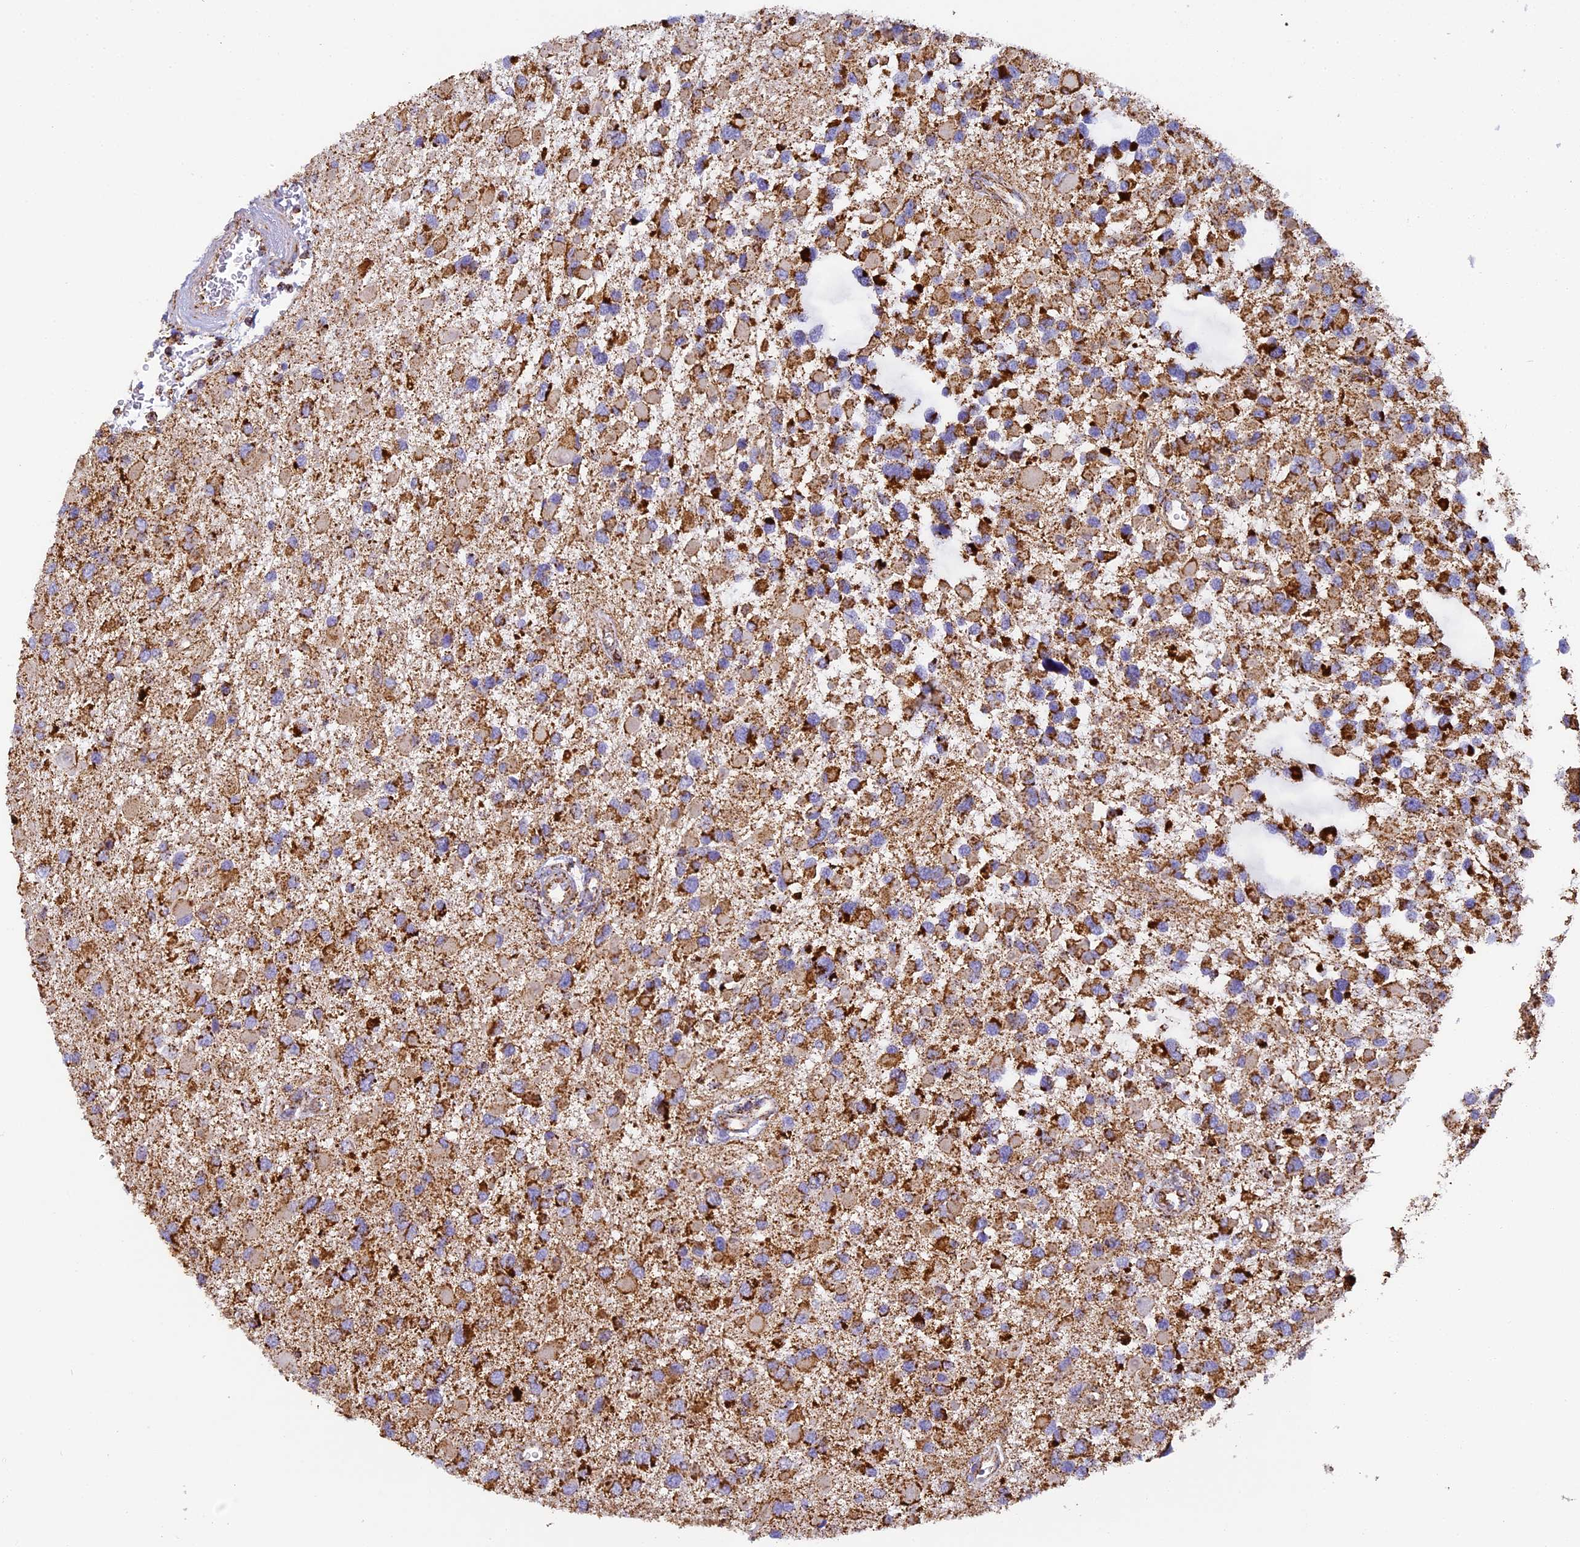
{"staining": {"intensity": "strong", "quantity": ">75%", "location": "cytoplasmic/membranous"}, "tissue": "glioma", "cell_type": "Tumor cells", "image_type": "cancer", "snomed": [{"axis": "morphology", "description": "Glioma, malignant, High grade"}, {"axis": "topography", "description": "Brain"}], "caption": "The histopathology image reveals staining of glioma, revealing strong cytoplasmic/membranous protein staining (brown color) within tumor cells.", "gene": "STK17A", "patient": {"sex": "male", "age": 53}}